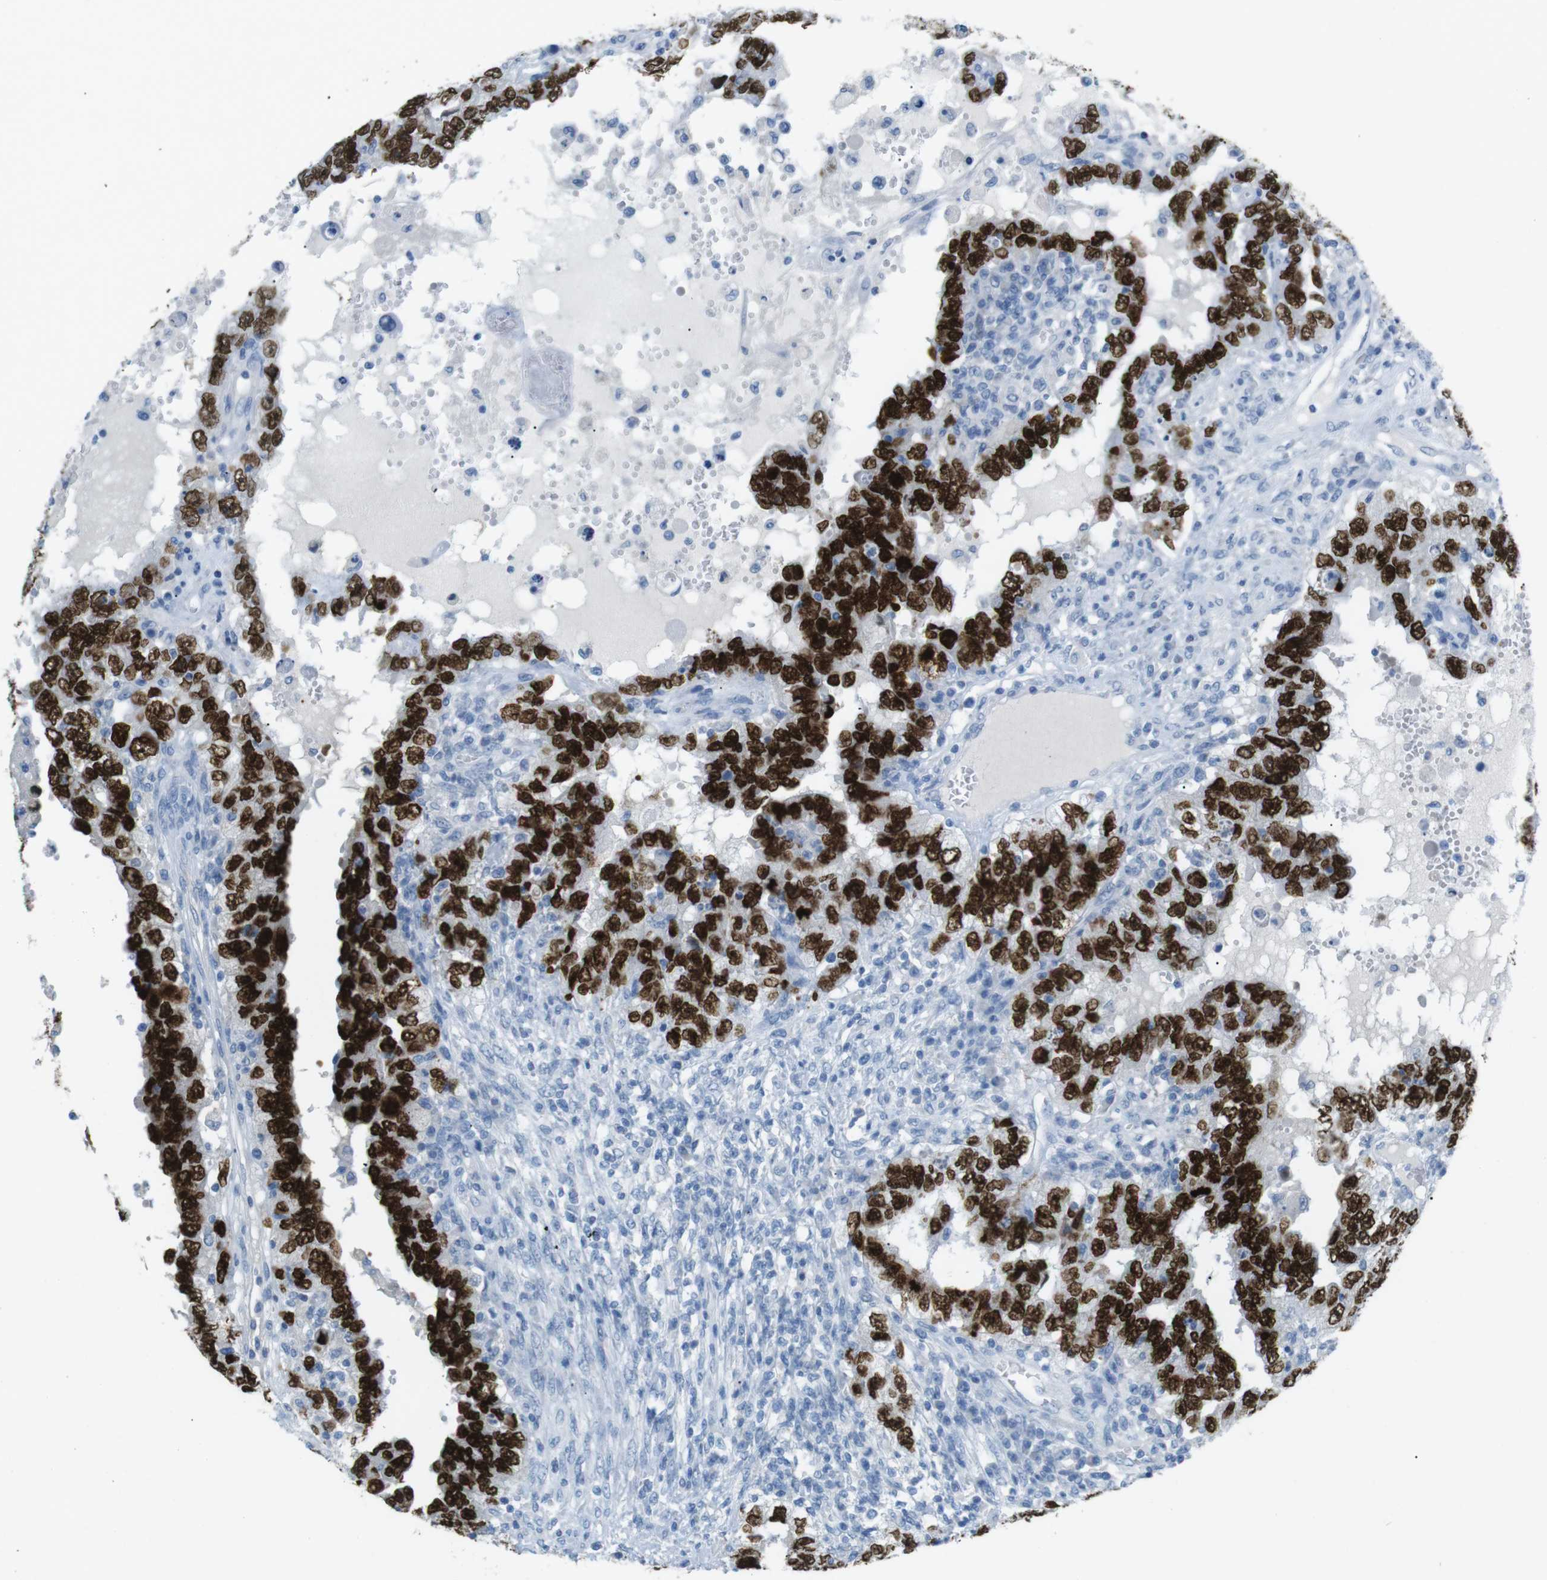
{"staining": {"intensity": "strong", "quantity": ">75%", "location": "nuclear"}, "tissue": "testis cancer", "cell_type": "Tumor cells", "image_type": "cancer", "snomed": [{"axis": "morphology", "description": "Carcinoma, Embryonal, NOS"}, {"axis": "topography", "description": "Testis"}], "caption": "Testis cancer (embryonal carcinoma) tissue demonstrates strong nuclear staining in about >75% of tumor cells", "gene": "SALL4", "patient": {"sex": "male", "age": 26}}